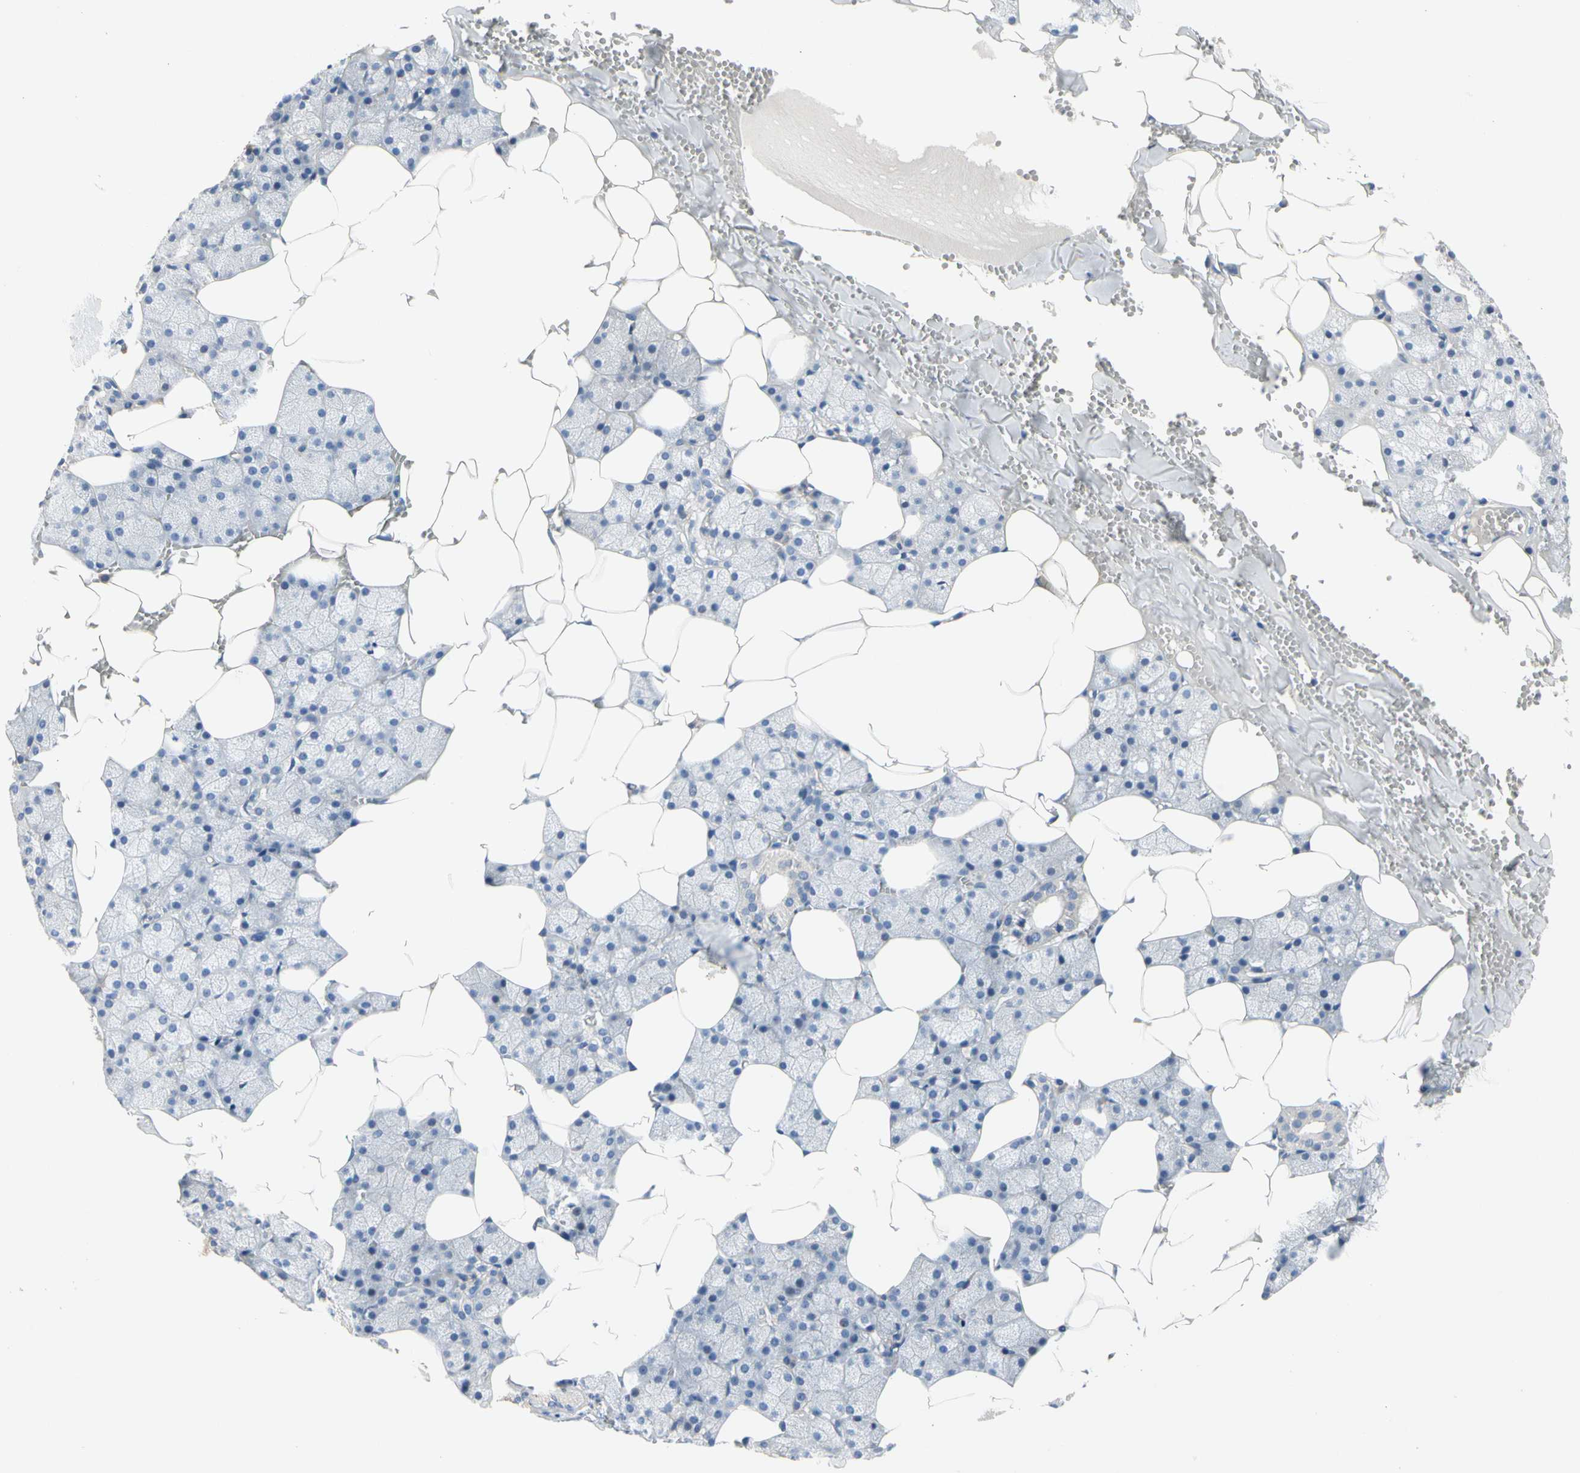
{"staining": {"intensity": "weak", "quantity": "<25%", "location": "cytoplasmic/membranous"}, "tissue": "salivary gland", "cell_type": "Glandular cells", "image_type": "normal", "snomed": [{"axis": "morphology", "description": "Normal tissue, NOS"}, {"axis": "topography", "description": "Salivary gland"}], "caption": "The histopathology image exhibits no staining of glandular cells in unremarkable salivary gland.", "gene": "GAS6", "patient": {"sex": "male", "age": 62}}